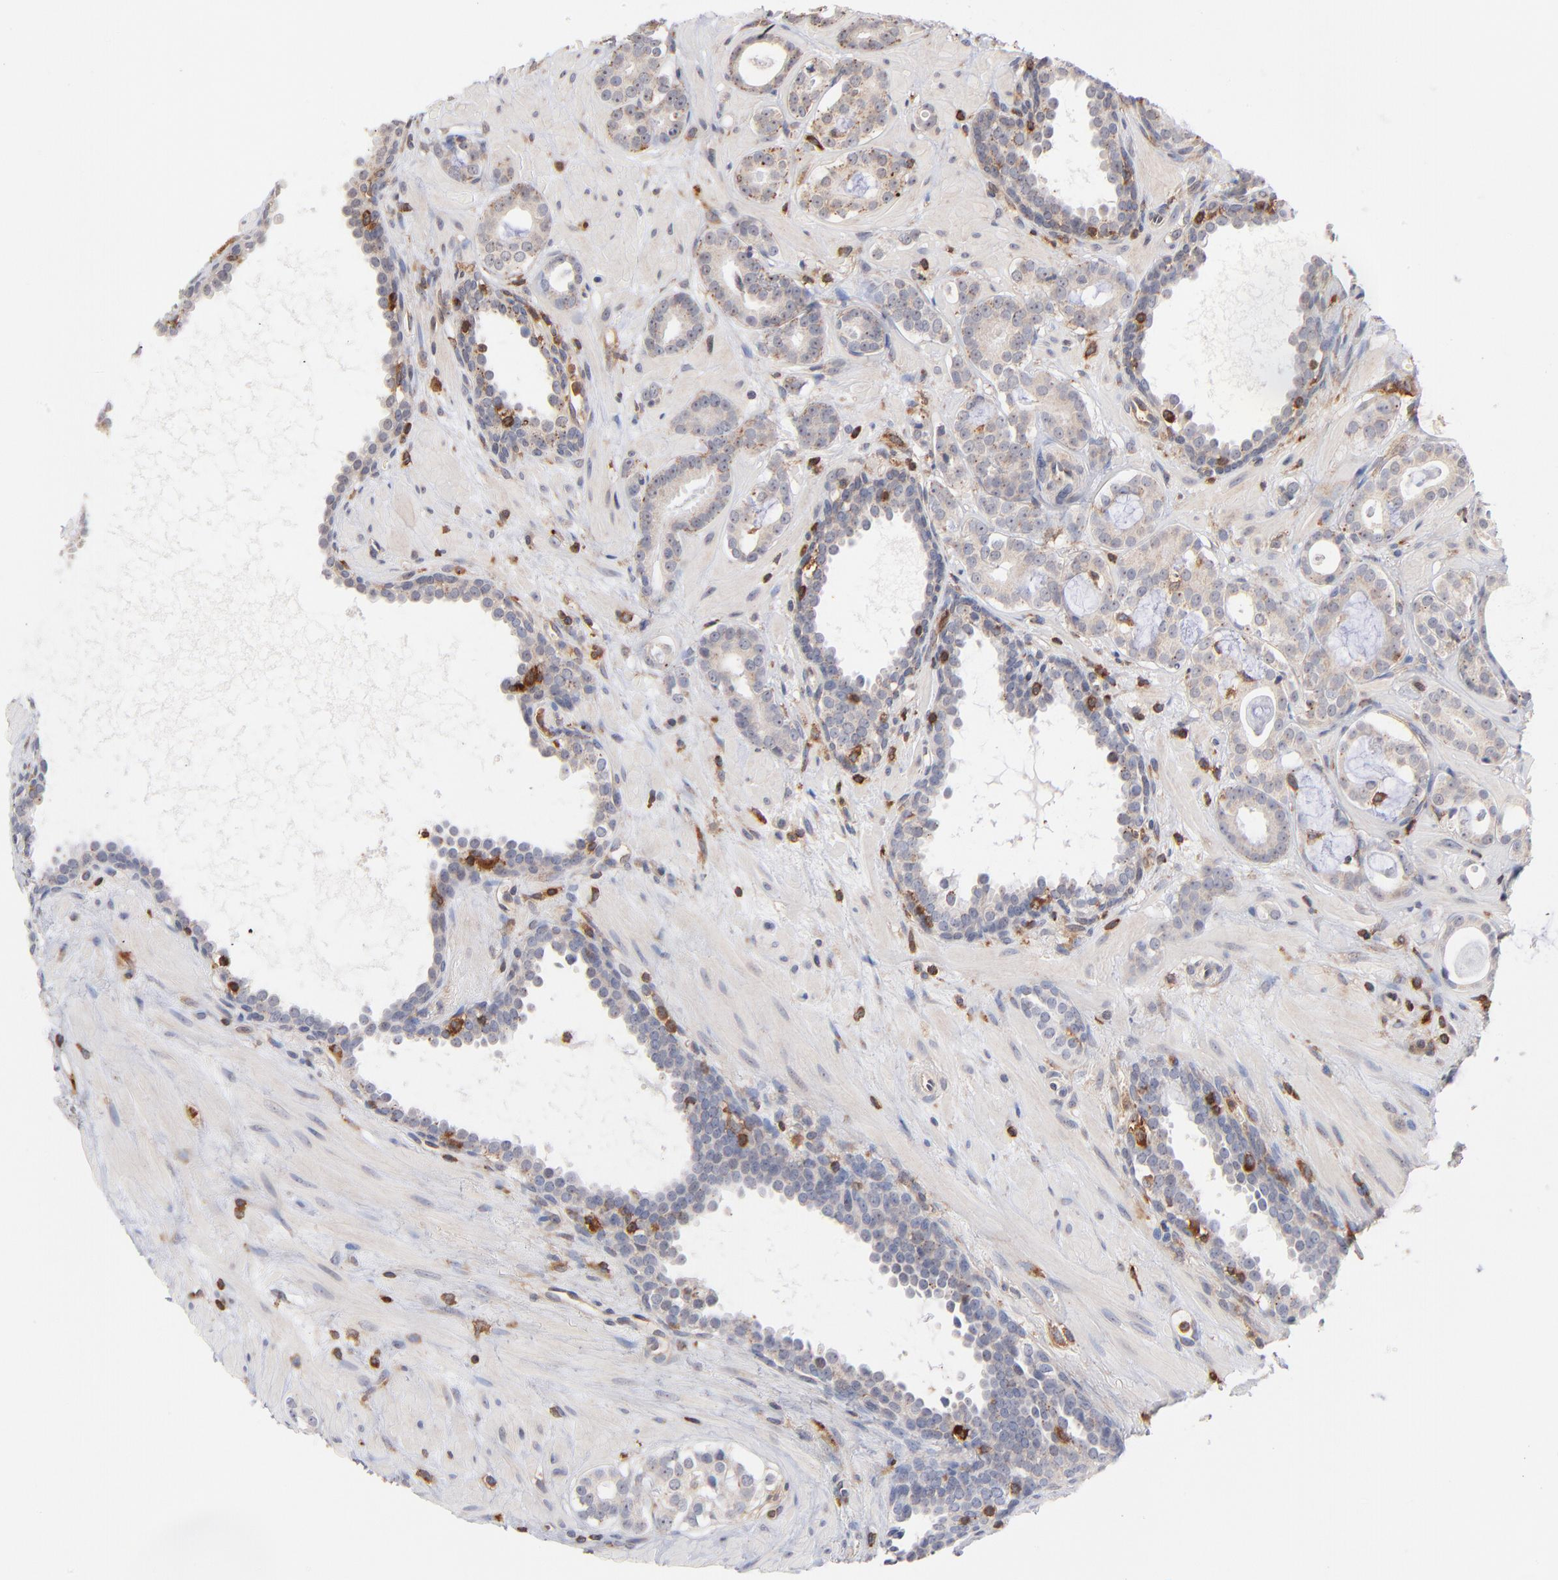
{"staining": {"intensity": "weak", "quantity": "25%-75%", "location": "cytoplasmic/membranous"}, "tissue": "prostate cancer", "cell_type": "Tumor cells", "image_type": "cancer", "snomed": [{"axis": "morphology", "description": "Adenocarcinoma, Low grade"}, {"axis": "topography", "description": "Prostate"}], "caption": "This photomicrograph demonstrates prostate cancer stained with IHC to label a protein in brown. The cytoplasmic/membranous of tumor cells show weak positivity for the protein. Nuclei are counter-stained blue.", "gene": "WIPF1", "patient": {"sex": "male", "age": 57}}